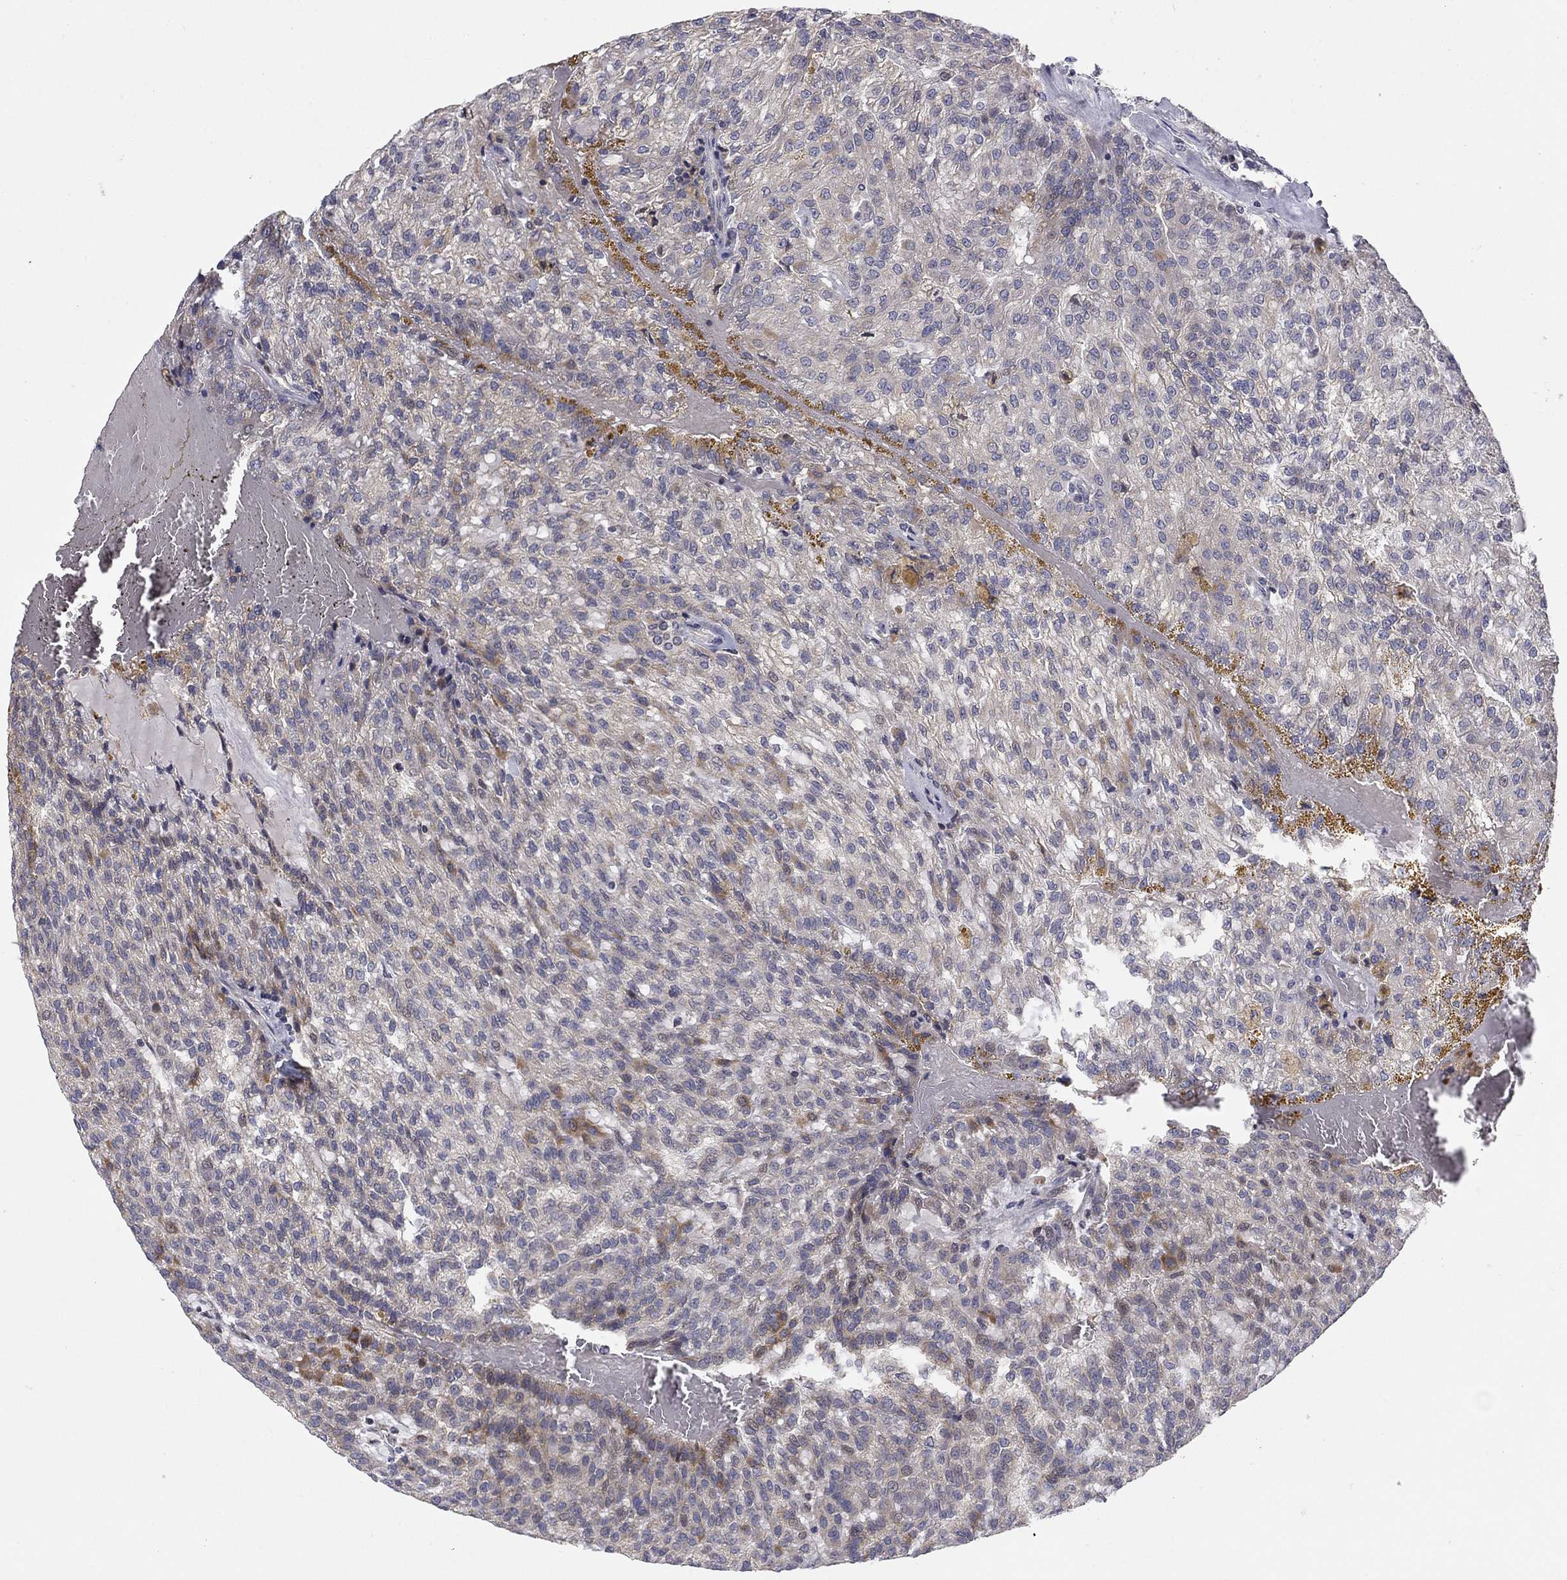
{"staining": {"intensity": "negative", "quantity": "none", "location": "none"}, "tissue": "renal cancer", "cell_type": "Tumor cells", "image_type": "cancer", "snomed": [{"axis": "morphology", "description": "Adenocarcinoma, NOS"}, {"axis": "topography", "description": "Kidney"}], "caption": "Immunohistochemical staining of adenocarcinoma (renal) displays no significant positivity in tumor cells.", "gene": "MMAA", "patient": {"sex": "male", "age": 63}}